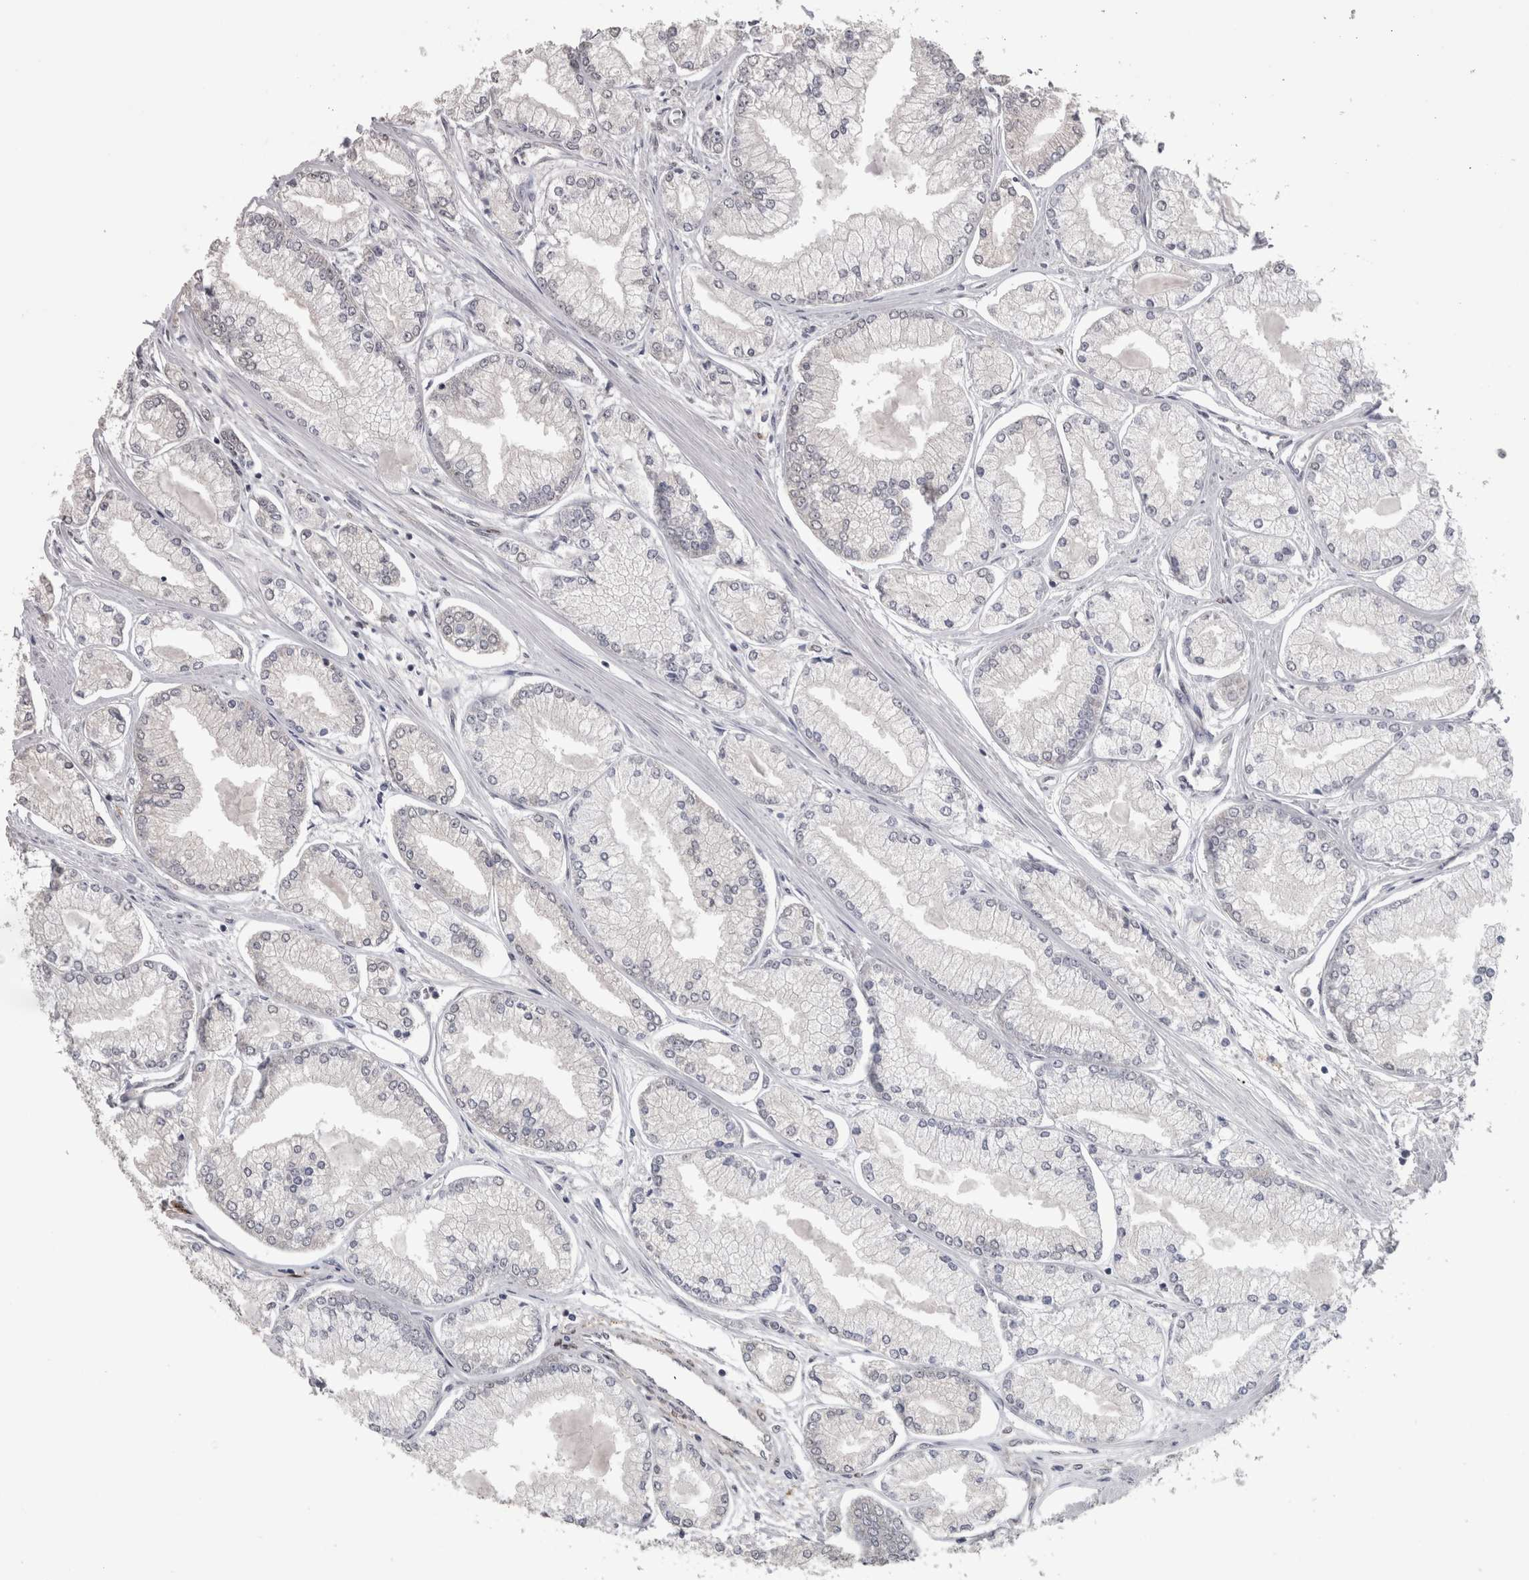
{"staining": {"intensity": "negative", "quantity": "none", "location": "none"}, "tissue": "prostate cancer", "cell_type": "Tumor cells", "image_type": "cancer", "snomed": [{"axis": "morphology", "description": "Adenocarcinoma, Low grade"}, {"axis": "topography", "description": "Prostate"}], "caption": "IHC histopathology image of human prostate cancer stained for a protein (brown), which displays no staining in tumor cells. (DAB immunohistochemistry (IHC), high magnification).", "gene": "DDX6", "patient": {"sex": "male", "age": 52}}